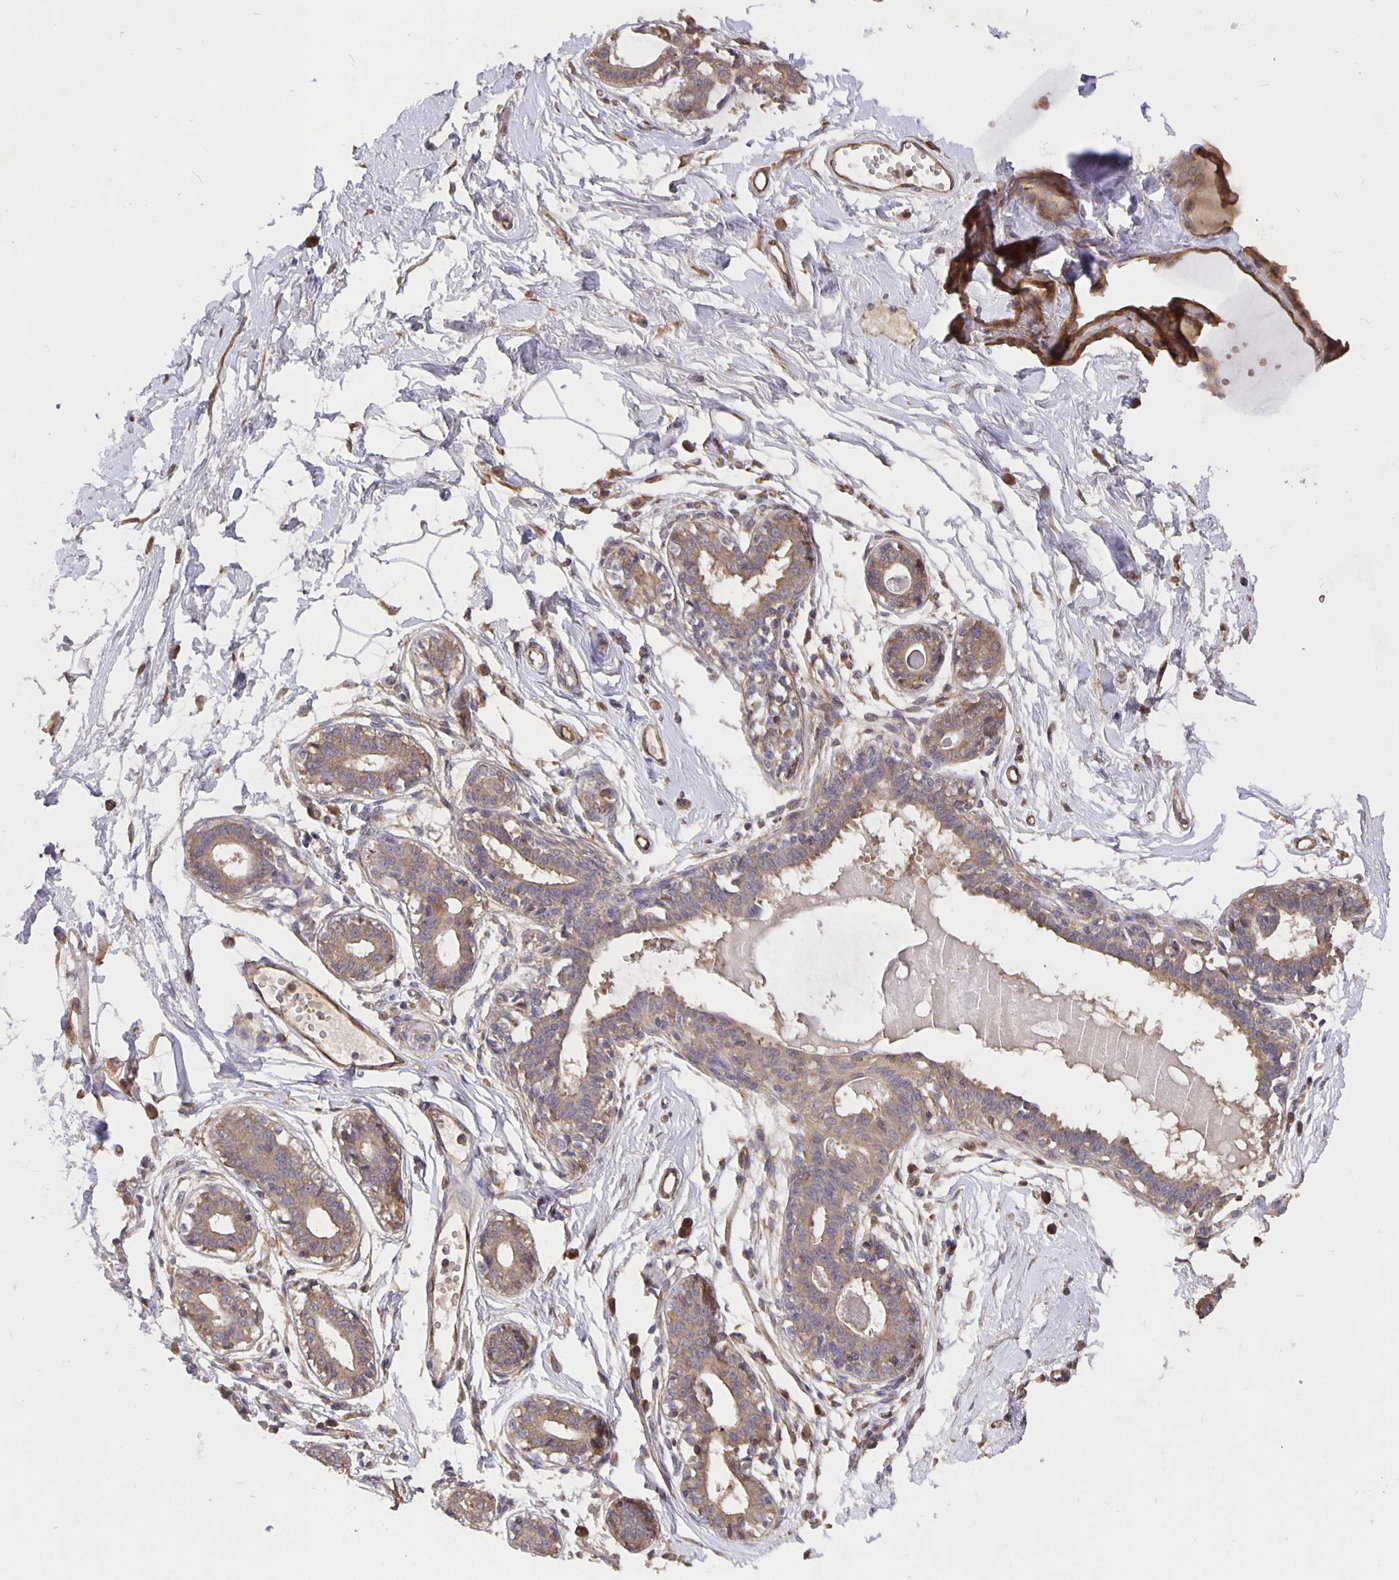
{"staining": {"intensity": "negative", "quantity": "none", "location": "none"}, "tissue": "breast", "cell_type": "Adipocytes", "image_type": "normal", "snomed": [{"axis": "morphology", "description": "Normal tissue, NOS"}, {"axis": "topography", "description": "Breast"}], "caption": "Immunohistochemical staining of normal human breast shows no significant staining in adipocytes. (Brightfield microscopy of DAB IHC at high magnification).", "gene": "NOG", "patient": {"sex": "female", "age": 45}}